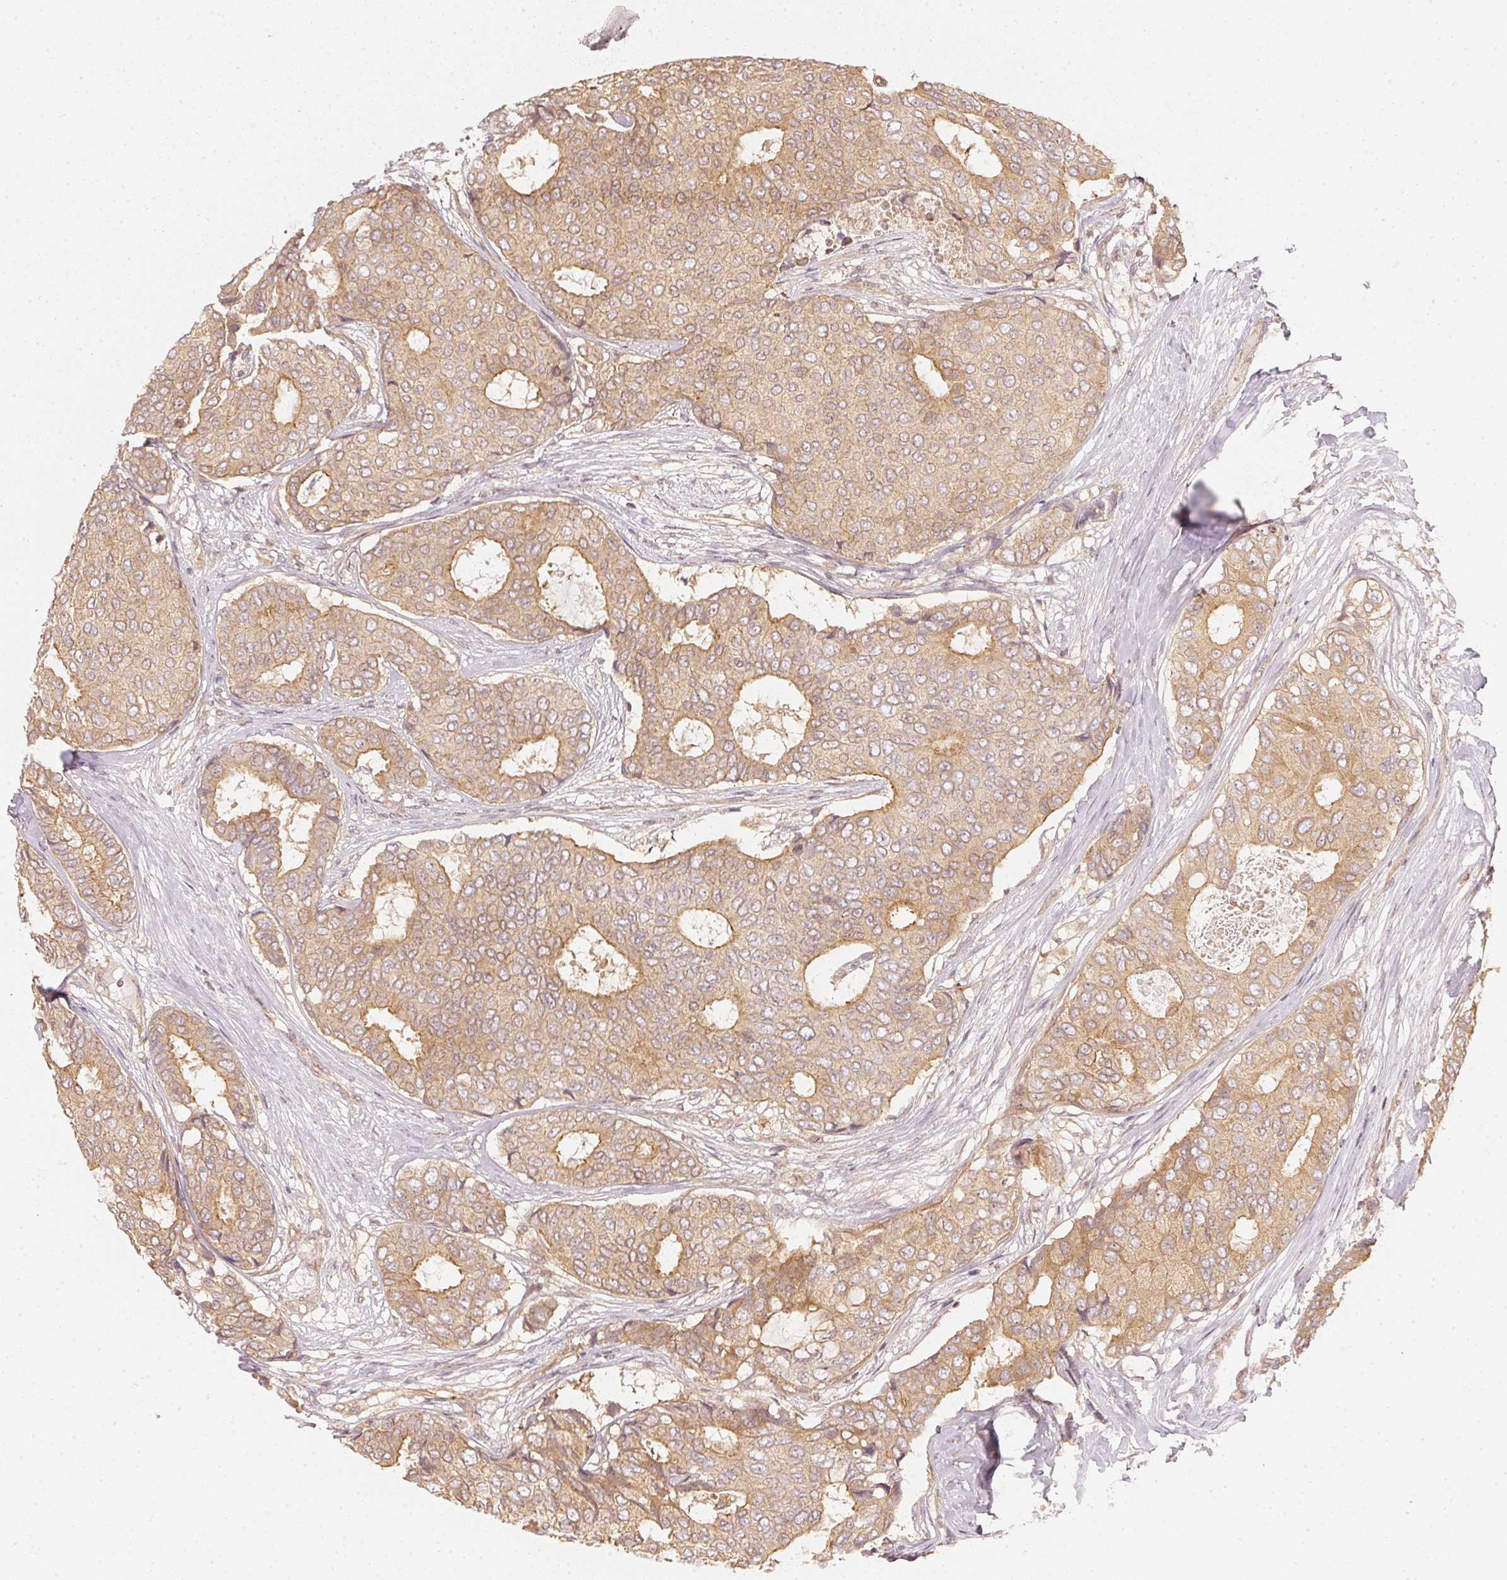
{"staining": {"intensity": "moderate", "quantity": ">75%", "location": "cytoplasmic/membranous"}, "tissue": "breast cancer", "cell_type": "Tumor cells", "image_type": "cancer", "snomed": [{"axis": "morphology", "description": "Duct carcinoma"}, {"axis": "topography", "description": "Breast"}], "caption": "Immunohistochemical staining of human breast invasive ductal carcinoma exhibits medium levels of moderate cytoplasmic/membranous protein positivity in approximately >75% of tumor cells. The protein is stained brown, and the nuclei are stained in blue (DAB IHC with brightfield microscopy, high magnification).", "gene": "WDR54", "patient": {"sex": "female", "age": 75}}